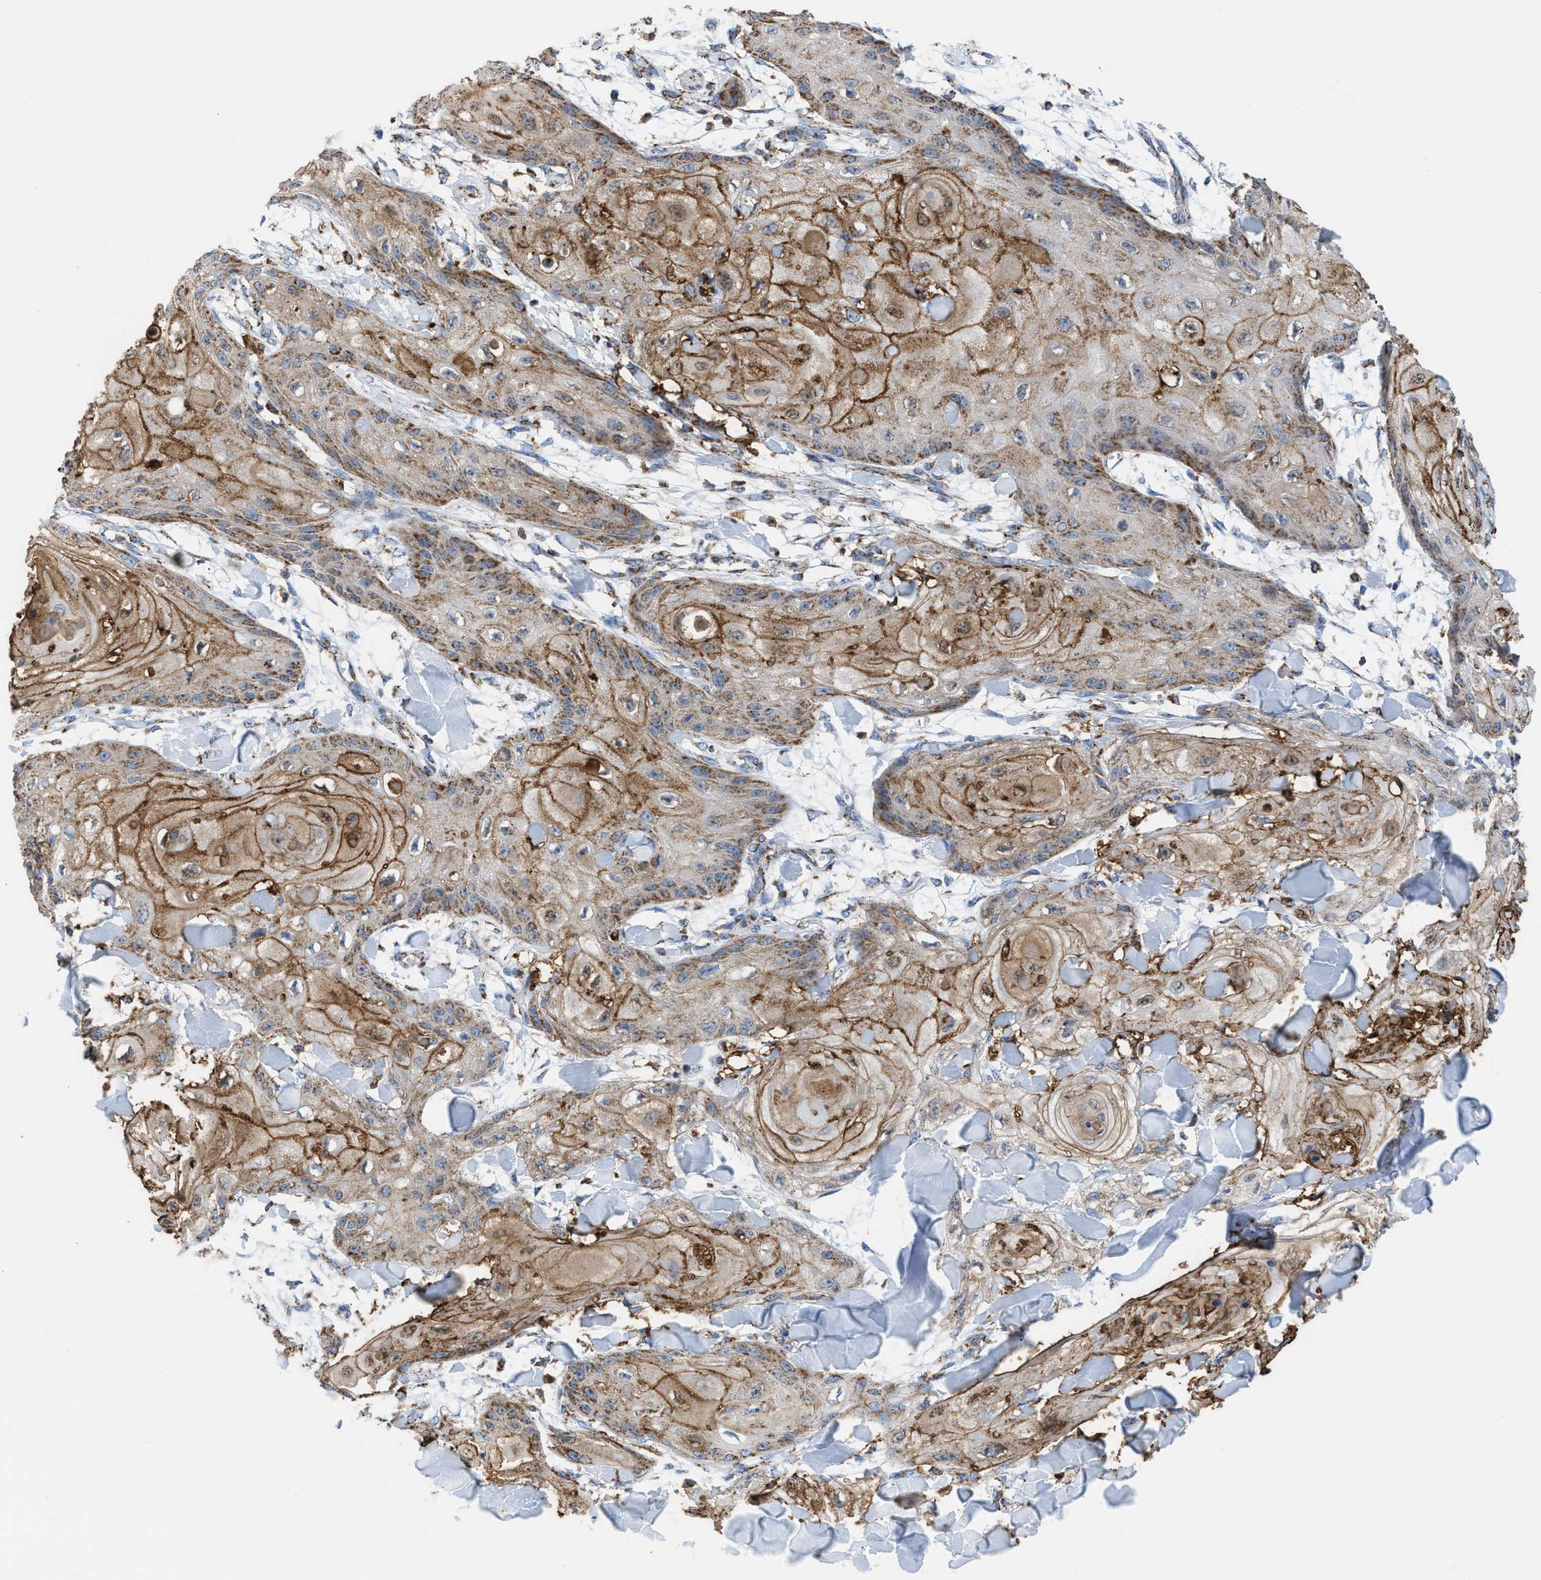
{"staining": {"intensity": "moderate", "quantity": ">75%", "location": "cytoplasmic/membranous"}, "tissue": "skin cancer", "cell_type": "Tumor cells", "image_type": "cancer", "snomed": [{"axis": "morphology", "description": "Squamous cell carcinoma, NOS"}, {"axis": "topography", "description": "Skin"}], "caption": "A histopathology image showing moderate cytoplasmic/membranous positivity in about >75% of tumor cells in skin cancer (squamous cell carcinoma), as visualized by brown immunohistochemical staining.", "gene": "ECHS1", "patient": {"sex": "male", "age": 74}}